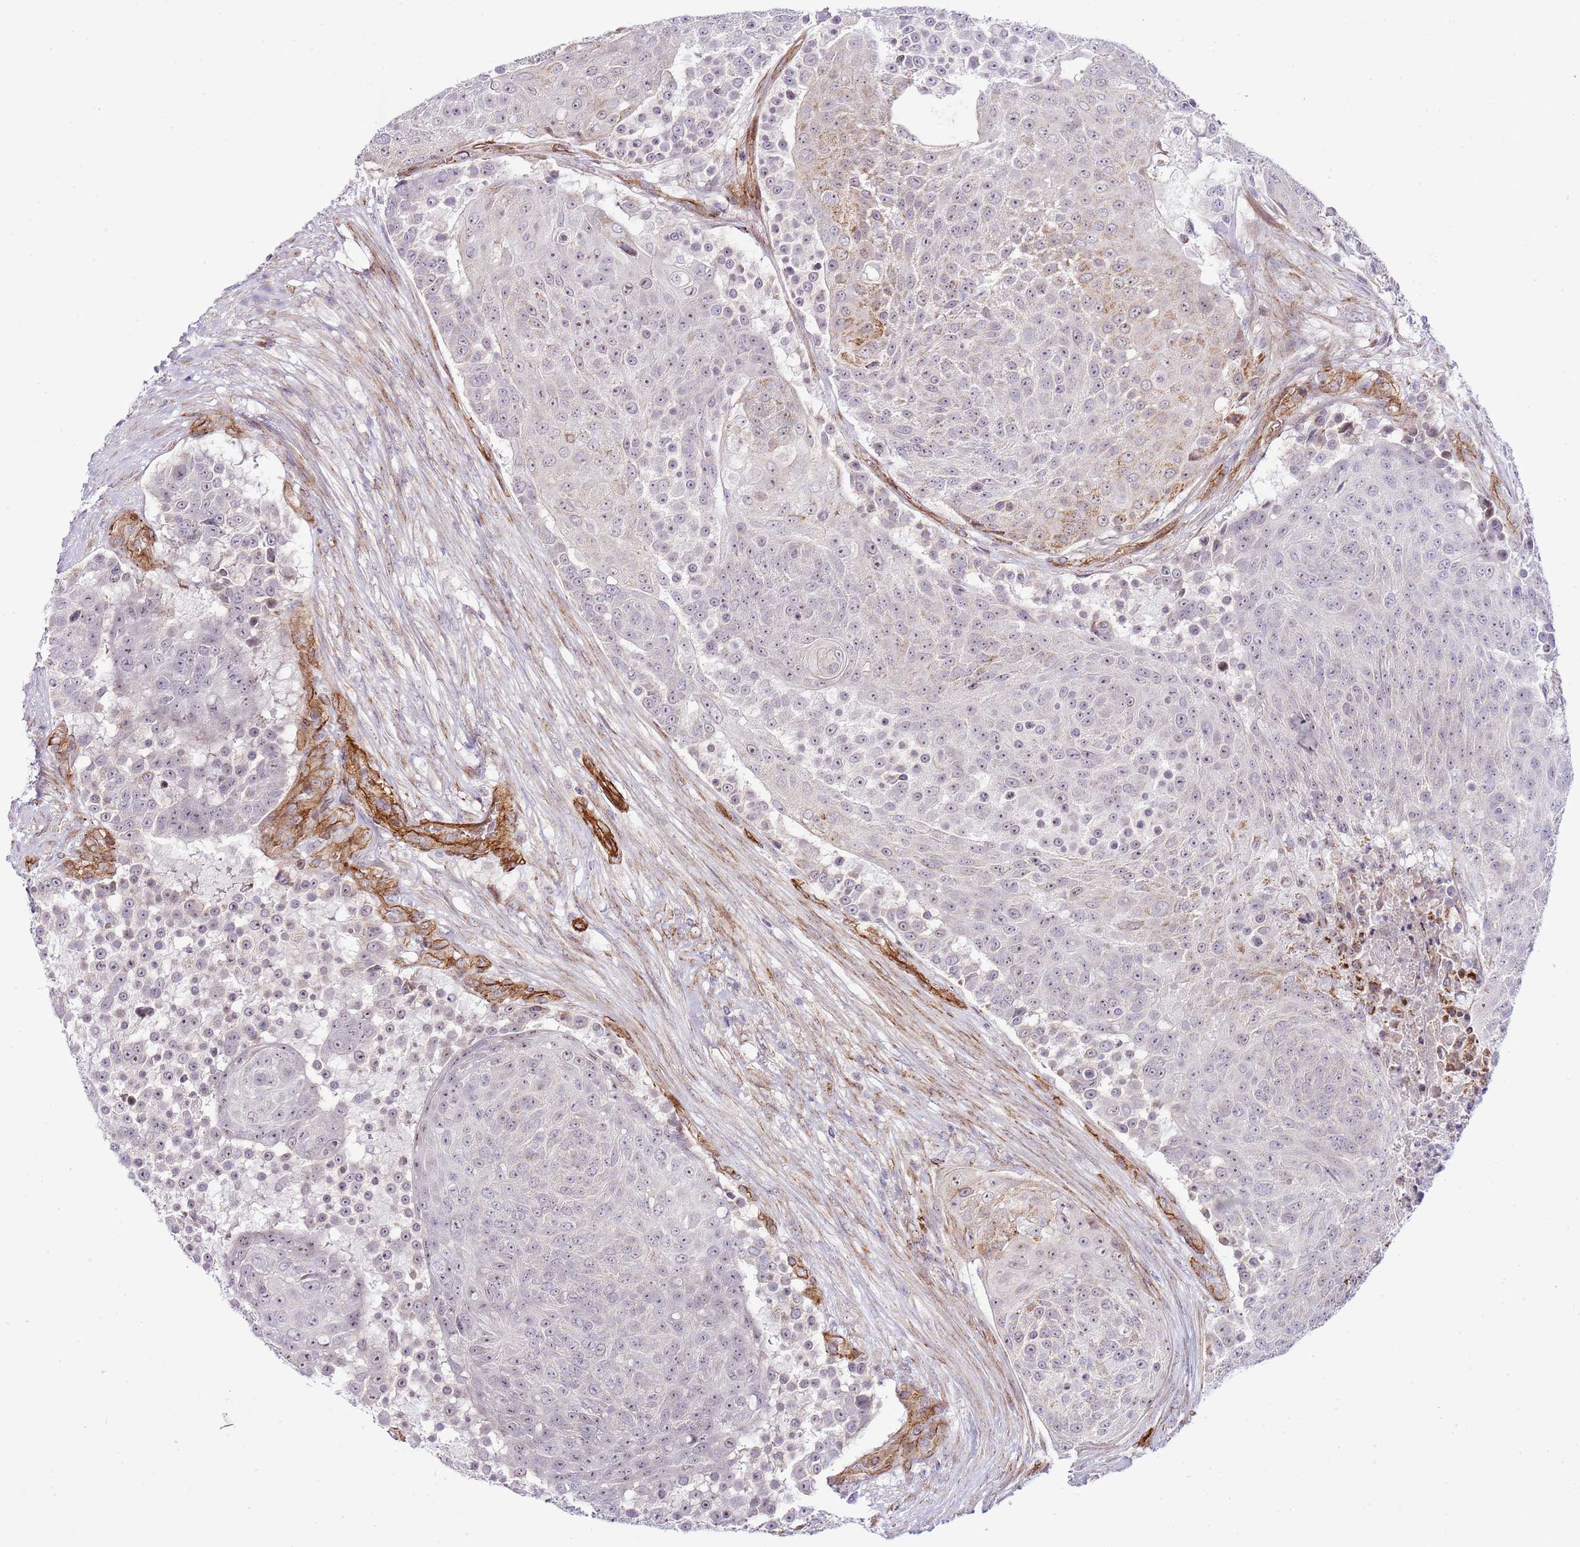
{"staining": {"intensity": "negative", "quantity": "none", "location": "none"}, "tissue": "urothelial cancer", "cell_type": "Tumor cells", "image_type": "cancer", "snomed": [{"axis": "morphology", "description": "Urothelial carcinoma, High grade"}, {"axis": "topography", "description": "Urinary bladder"}], "caption": "The image reveals no staining of tumor cells in high-grade urothelial carcinoma. (Brightfield microscopy of DAB (3,3'-diaminobenzidine) immunohistochemistry at high magnification).", "gene": "NEK3", "patient": {"sex": "female", "age": 63}}